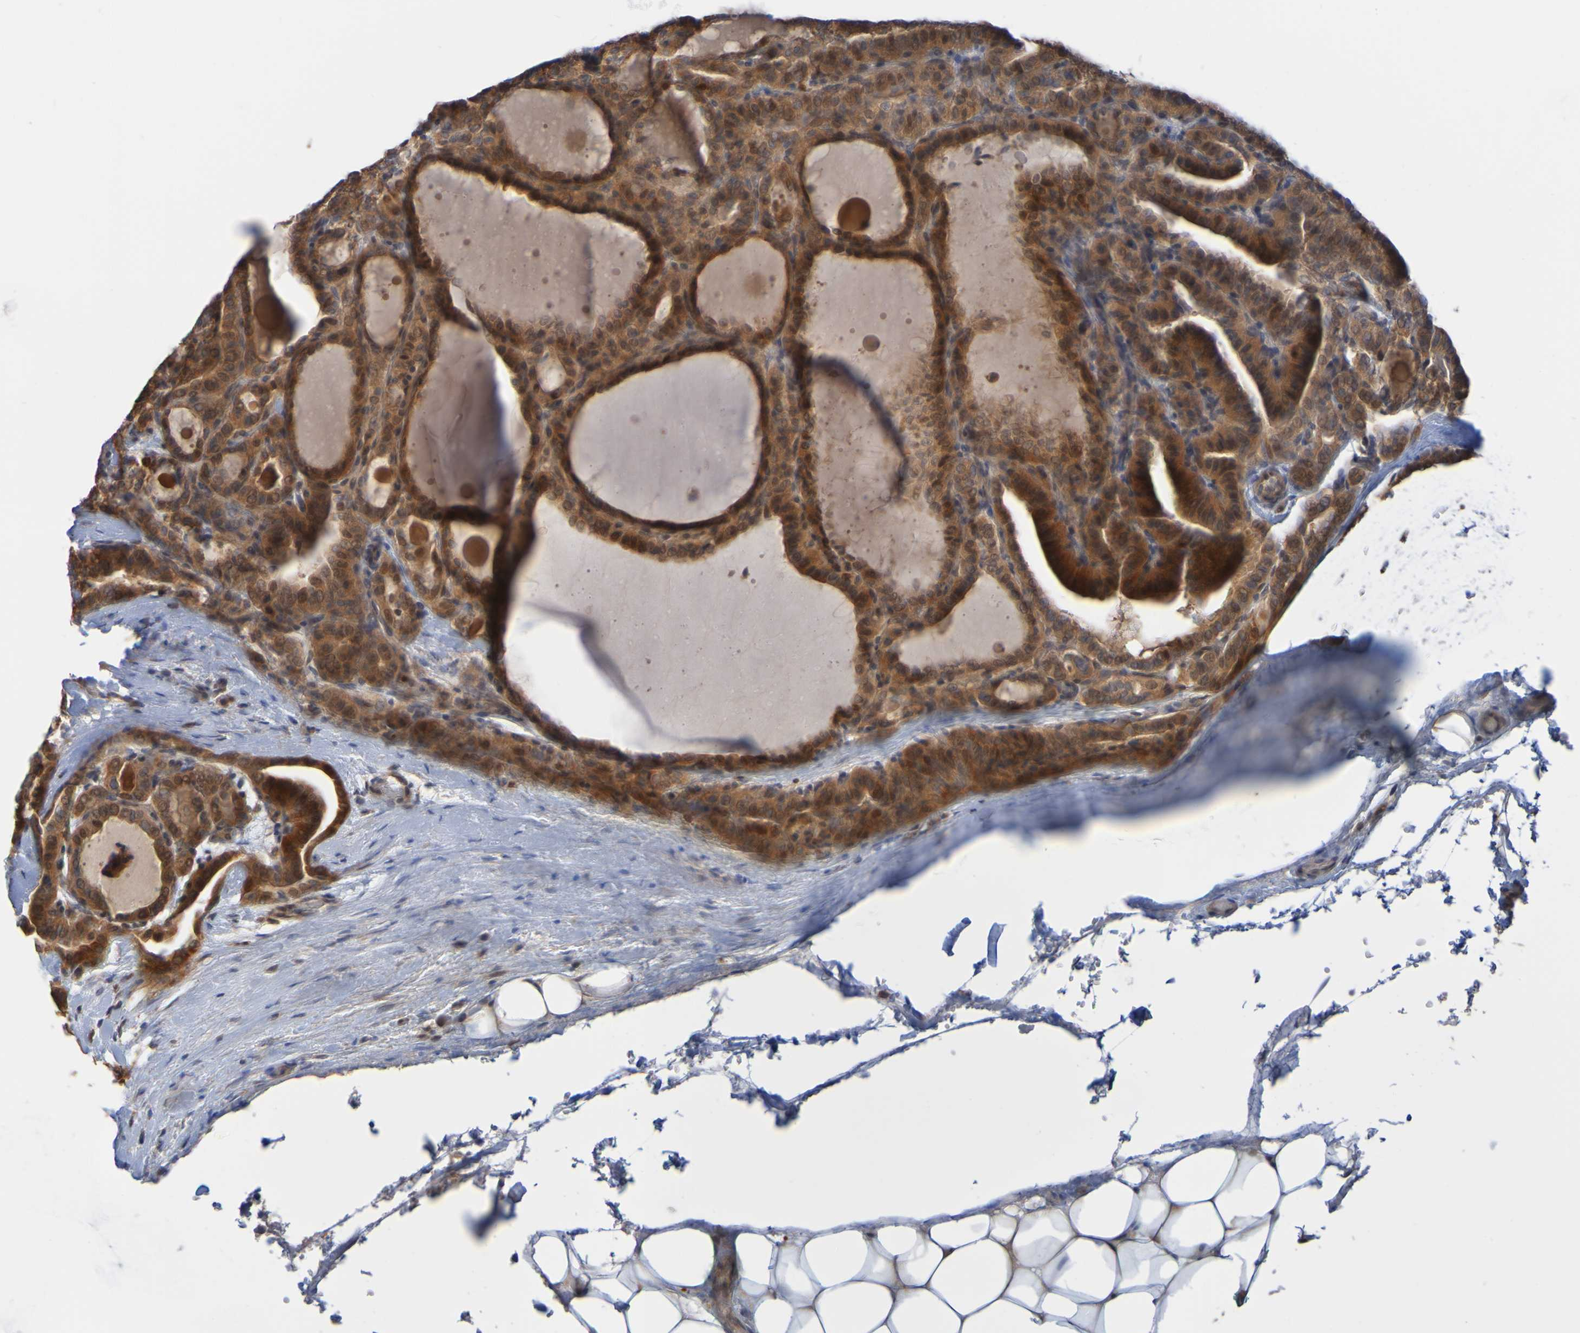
{"staining": {"intensity": "strong", "quantity": ">75%", "location": "cytoplasmic/membranous"}, "tissue": "thyroid cancer", "cell_type": "Tumor cells", "image_type": "cancer", "snomed": [{"axis": "morphology", "description": "Papillary adenocarcinoma, NOS"}, {"axis": "topography", "description": "Thyroid gland"}], "caption": "Human thyroid cancer (papillary adenocarcinoma) stained for a protein (brown) shows strong cytoplasmic/membranous positive expression in about >75% of tumor cells.", "gene": "NAV2", "patient": {"sex": "male", "age": 77}}